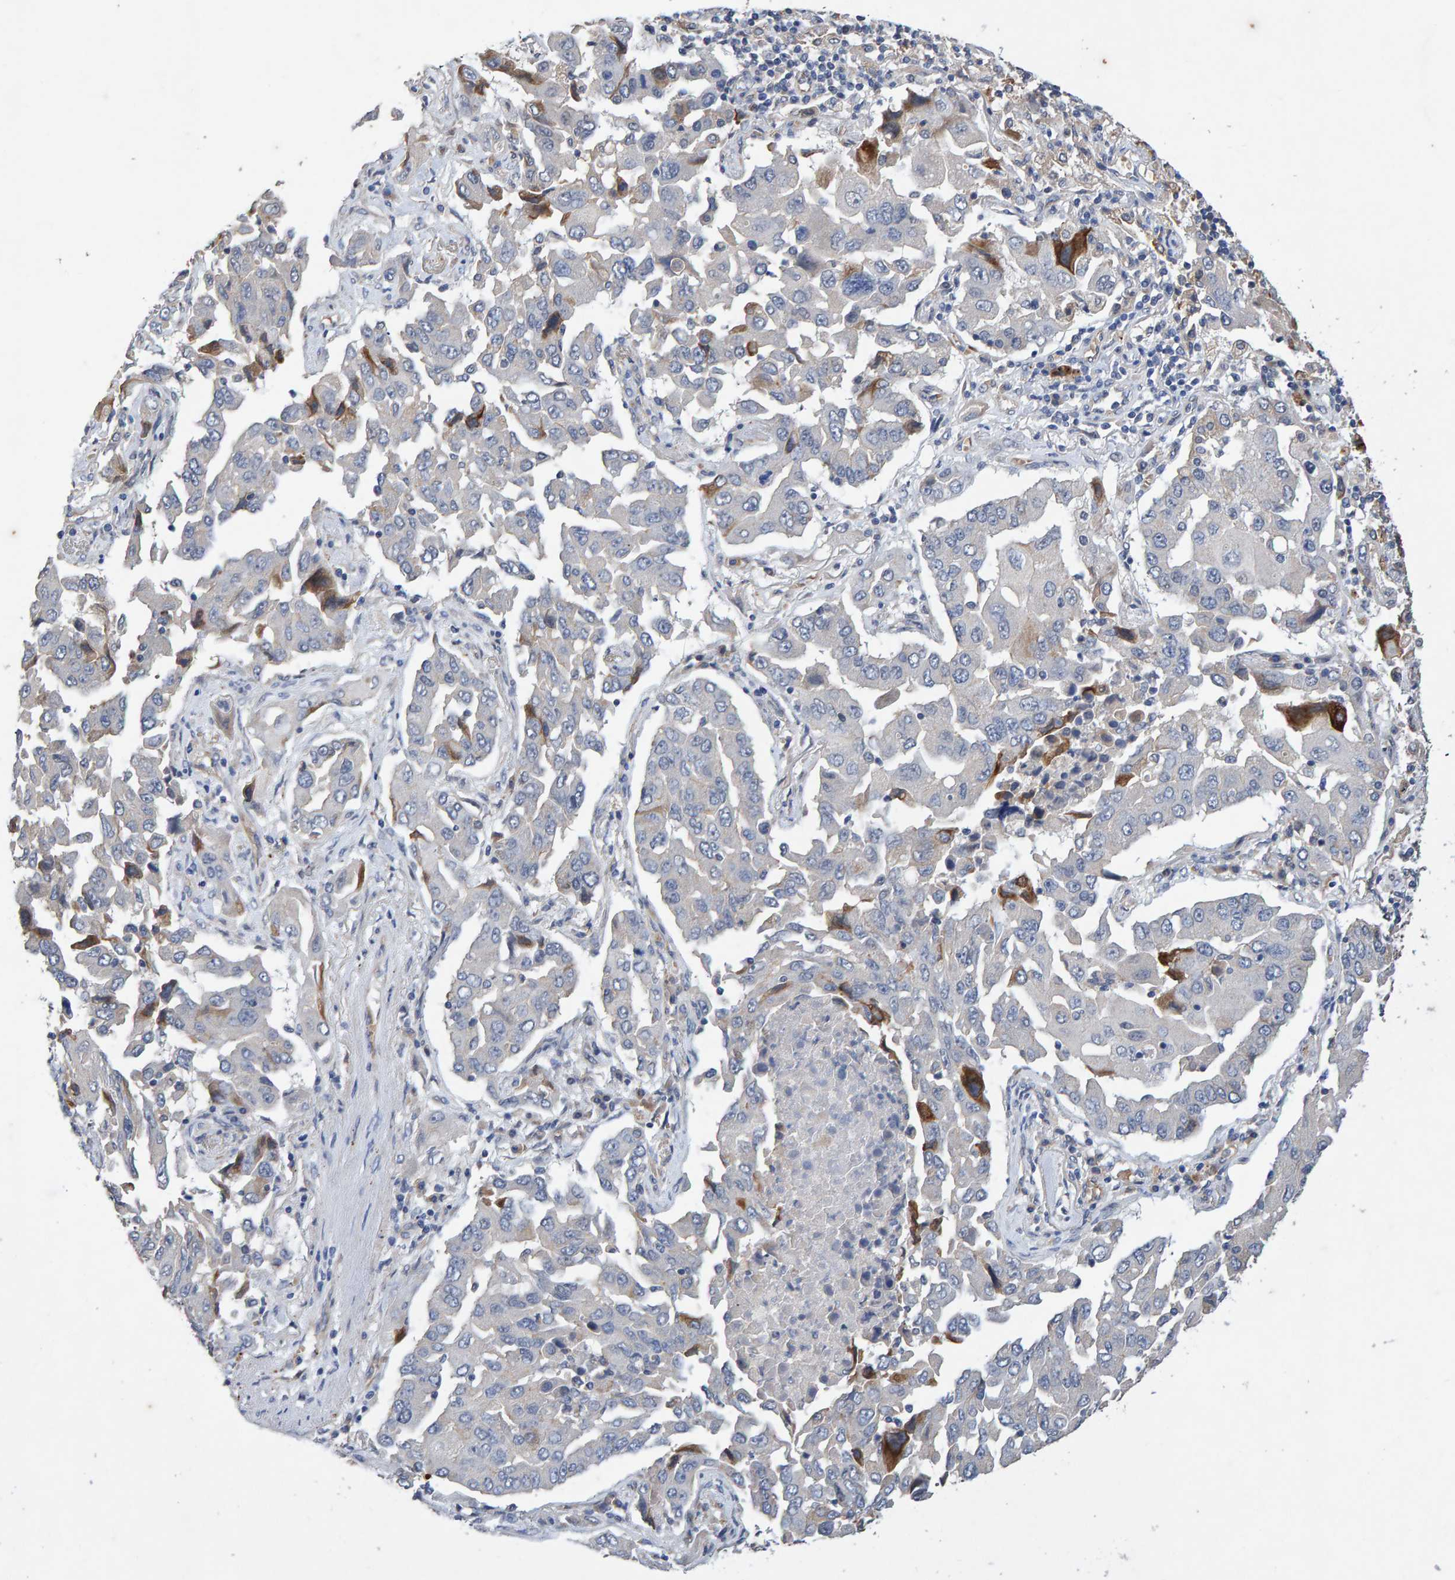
{"staining": {"intensity": "strong", "quantity": "<25%", "location": "cytoplasmic/membranous"}, "tissue": "lung cancer", "cell_type": "Tumor cells", "image_type": "cancer", "snomed": [{"axis": "morphology", "description": "Adenocarcinoma, NOS"}, {"axis": "topography", "description": "Lung"}], "caption": "Lung adenocarcinoma stained with a brown dye reveals strong cytoplasmic/membranous positive staining in about <25% of tumor cells.", "gene": "EFR3A", "patient": {"sex": "female", "age": 65}}